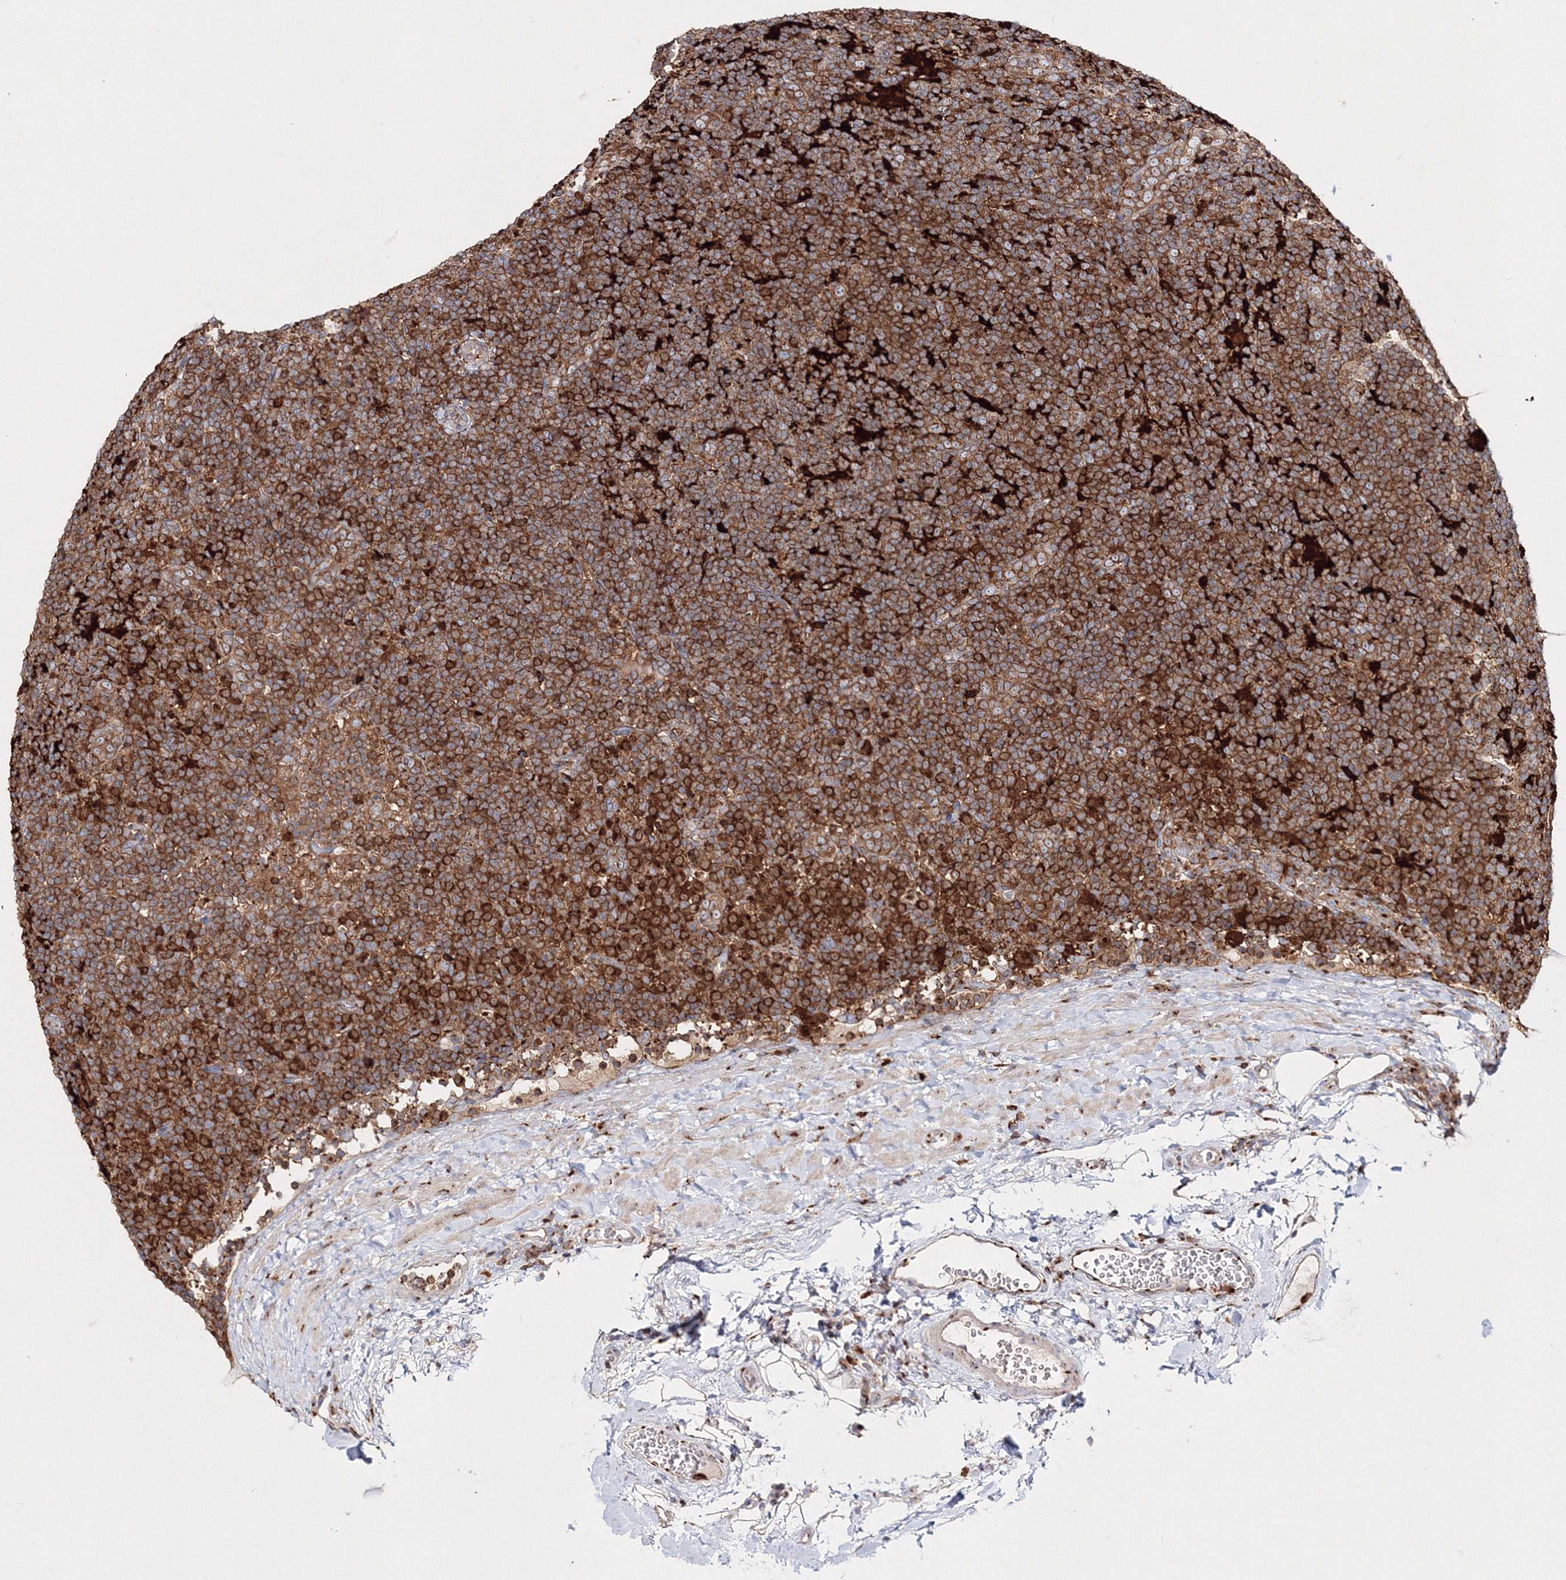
{"staining": {"intensity": "moderate", "quantity": ">75%", "location": "cytoplasmic/membranous"}, "tissue": "lymphoma", "cell_type": "Tumor cells", "image_type": "cancer", "snomed": [{"axis": "morphology", "description": "Hodgkin's disease, NOS"}, {"axis": "topography", "description": "Lymph node"}], "caption": "The image demonstrates immunohistochemical staining of lymphoma. There is moderate cytoplasmic/membranous expression is present in approximately >75% of tumor cells. The protein is shown in brown color, while the nuclei are stained blue.", "gene": "ARCN1", "patient": {"sex": "female", "age": 57}}